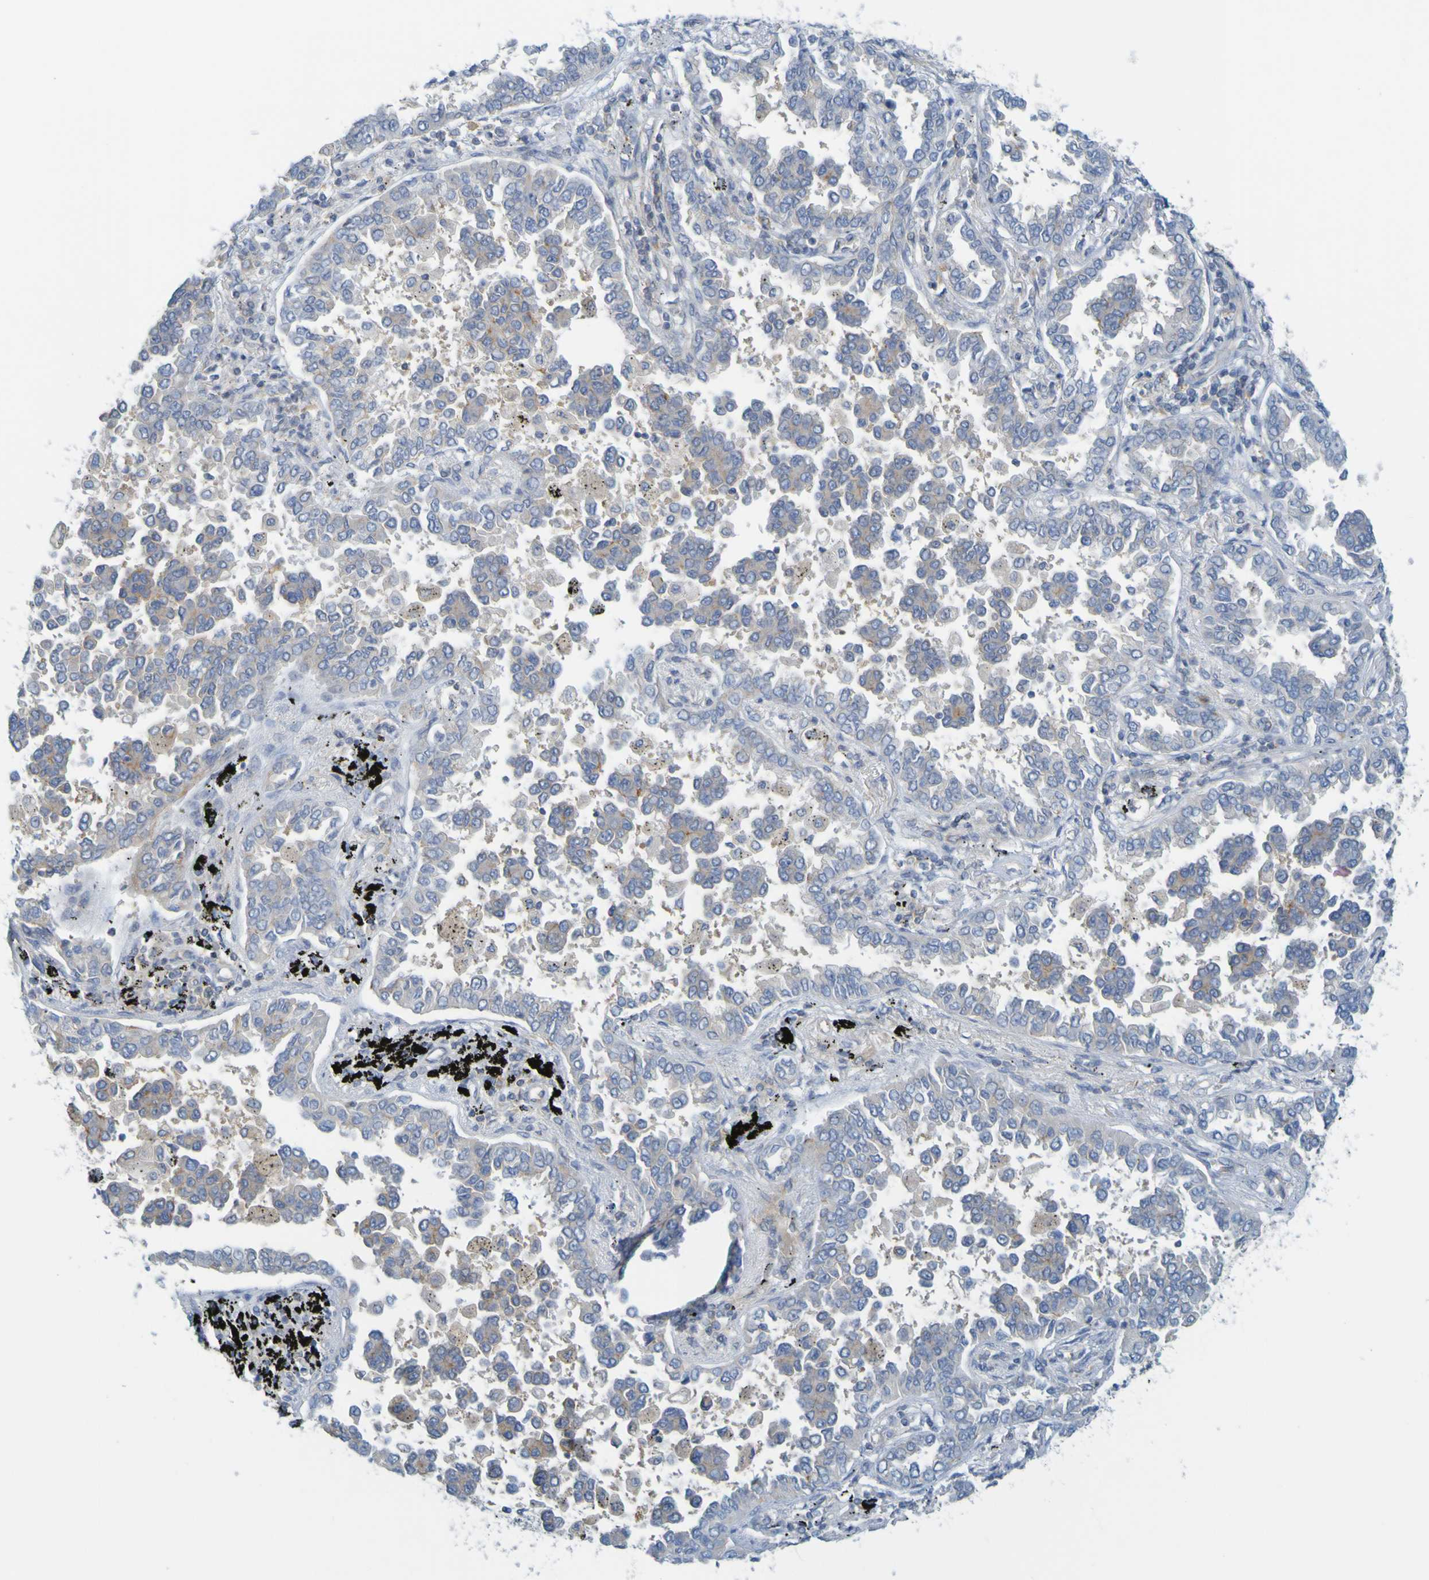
{"staining": {"intensity": "weak", "quantity": "<25%", "location": "cytoplasmic/membranous"}, "tissue": "lung cancer", "cell_type": "Tumor cells", "image_type": "cancer", "snomed": [{"axis": "morphology", "description": "Normal tissue, NOS"}, {"axis": "morphology", "description": "Adenocarcinoma, NOS"}, {"axis": "topography", "description": "Lung"}], "caption": "Tumor cells are negative for brown protein staining in adenocarcinoma (lung).", "gene": "APPL1", "patient": {"sex": "male", "age": 59}}